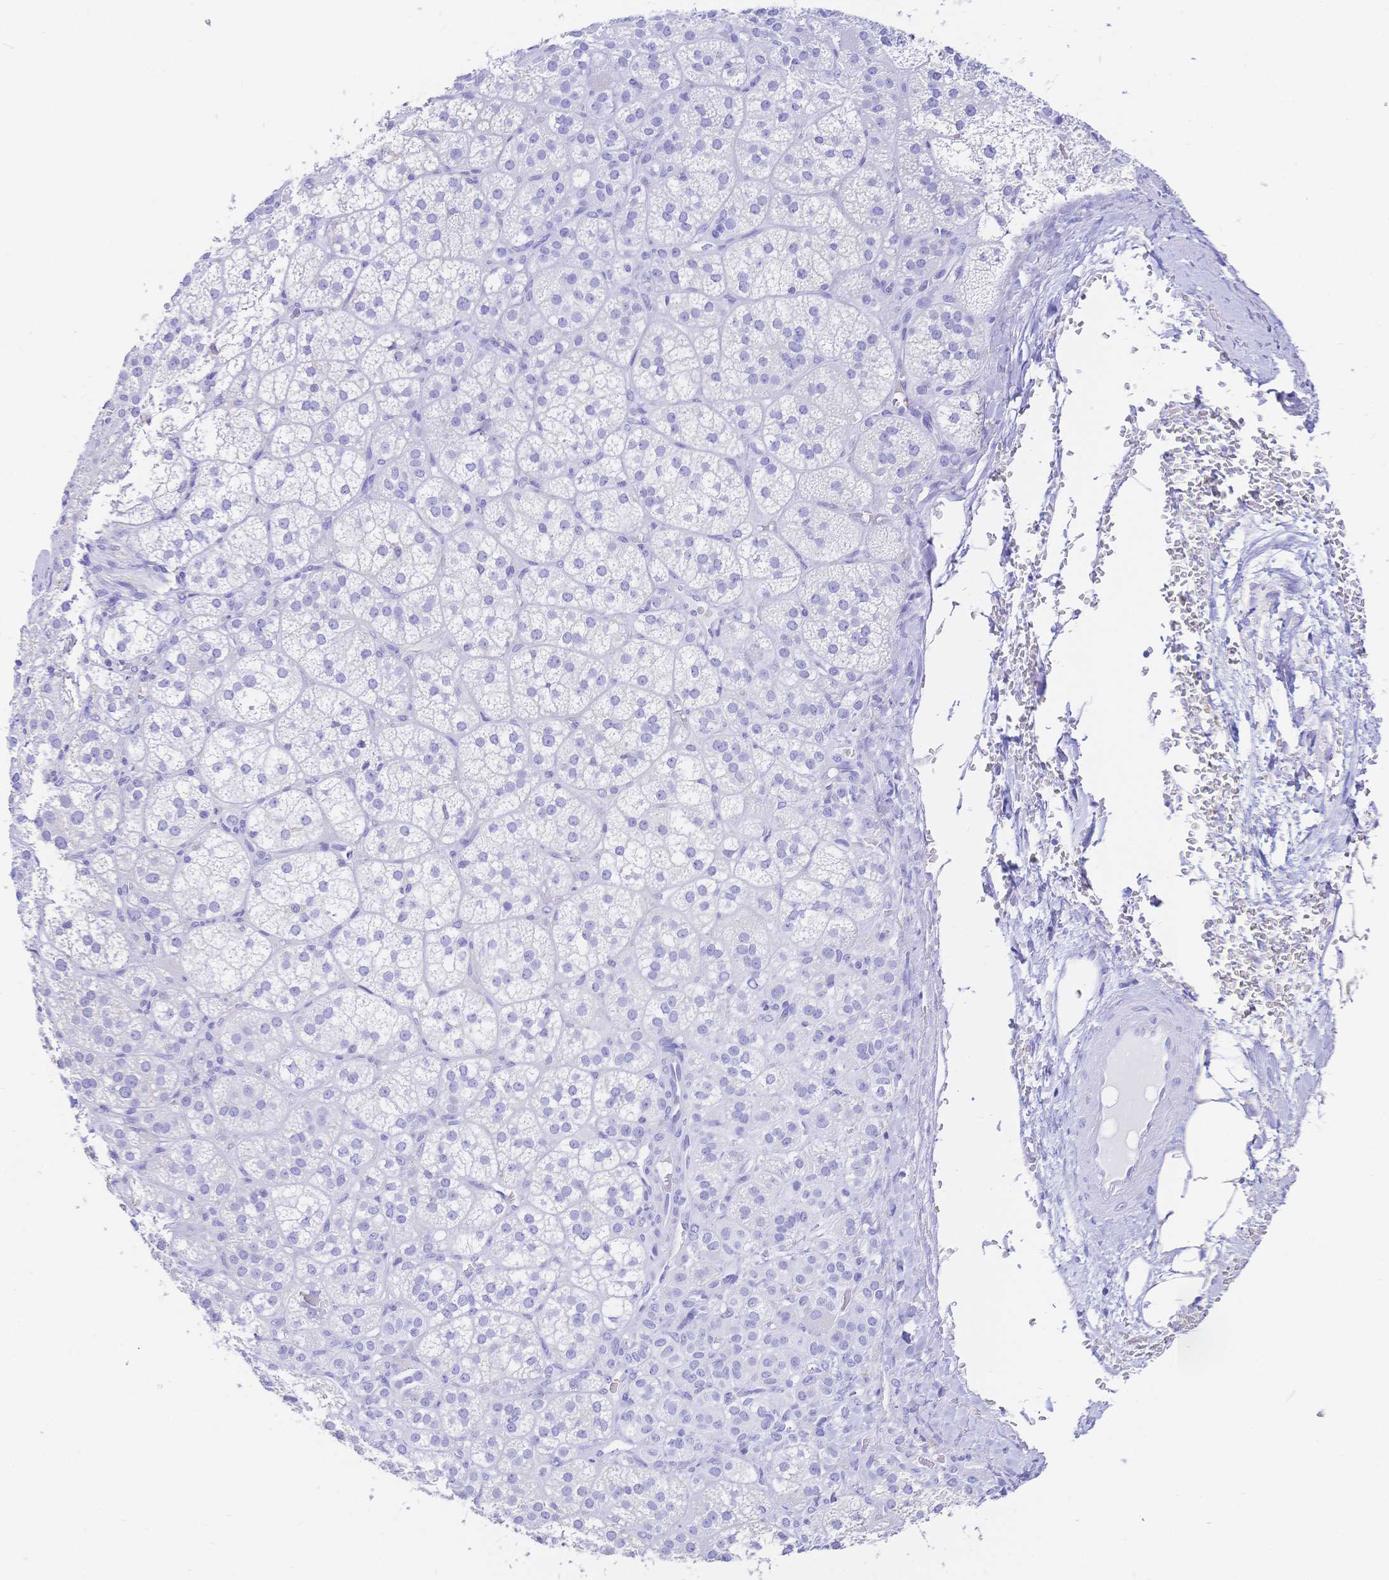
{"staining": {"intensity": "negative", "quantity": "none", "location": "none"}, "tissue": "adrenal gland", "cell_type": "Glandular cells", "image_type": "normal", "snomed": [{"axis": "morphology", "description": "Normal tissue, NOS"}, {"axis": "topography", "description": "Adrenal gland"}], "caption": "Human adrenal gland stained for a protein using immunohistochemistry shows no expression in glandular cells.", "gene": "UMOD", "patient": {"sex": "female", "age": 60}}